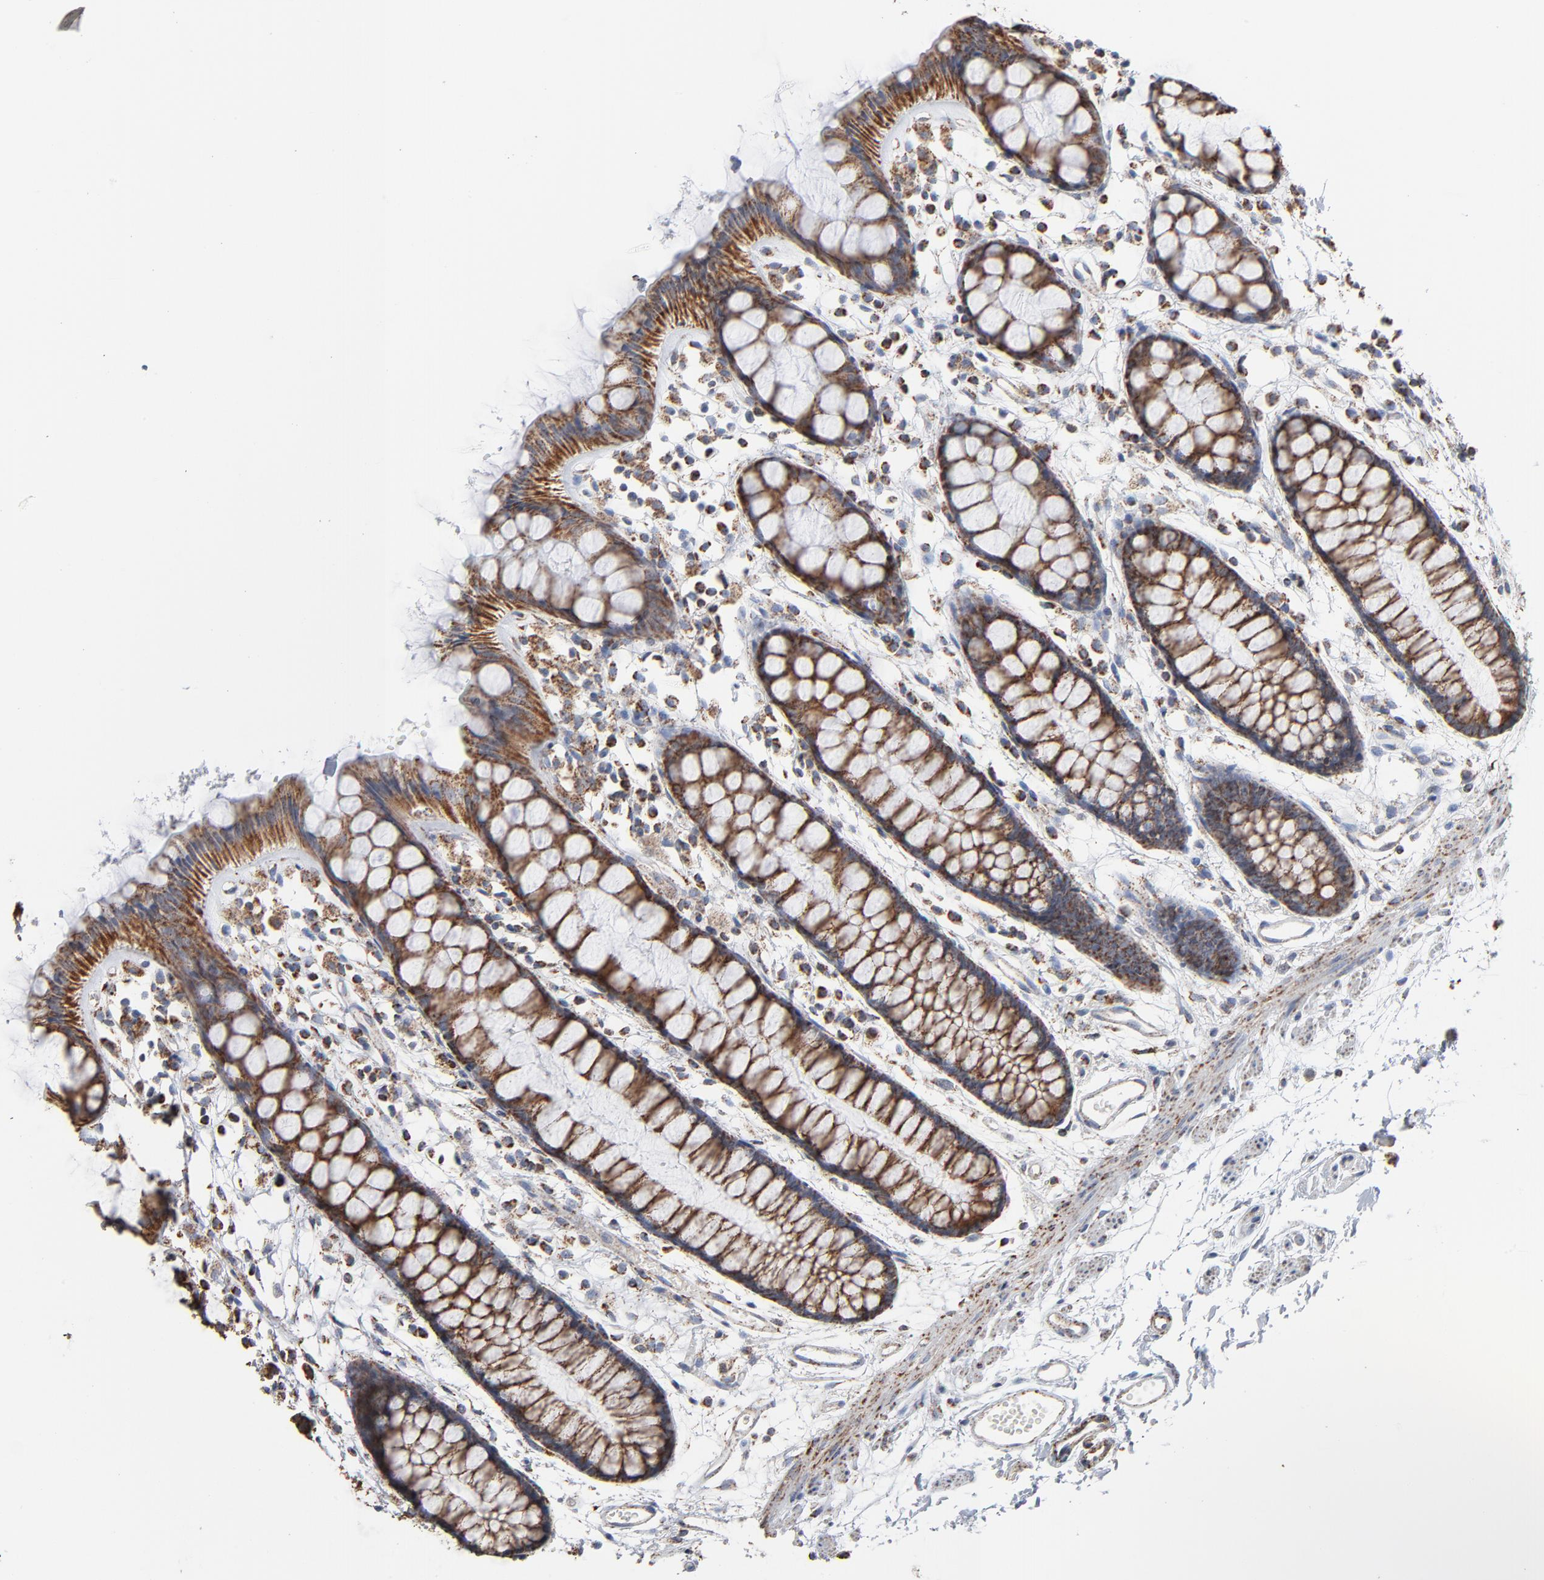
{"staining": {"intensity": "strong", "quantity": ">75%", "location": "cytoplasmic/membranous"}, "tissue": "rectum", "cell_type": "Glandular cells", "image_type": "normal", "snomed": [{"axis": "morphology", "description": "Normal tissue, NOS"}, {"axis": "topography", "description": "Rectum"}], "caption": "Immunohistochemistry (IHC) (DAB (3,3'-diaminobenzidine)) staining of normal rectum demonstrates strong cytoplasmic/membranous protein expression in about >75% of glandular cells.", "gene": "UQCRC1", "patient": {"sex": "female", "age": 66}}